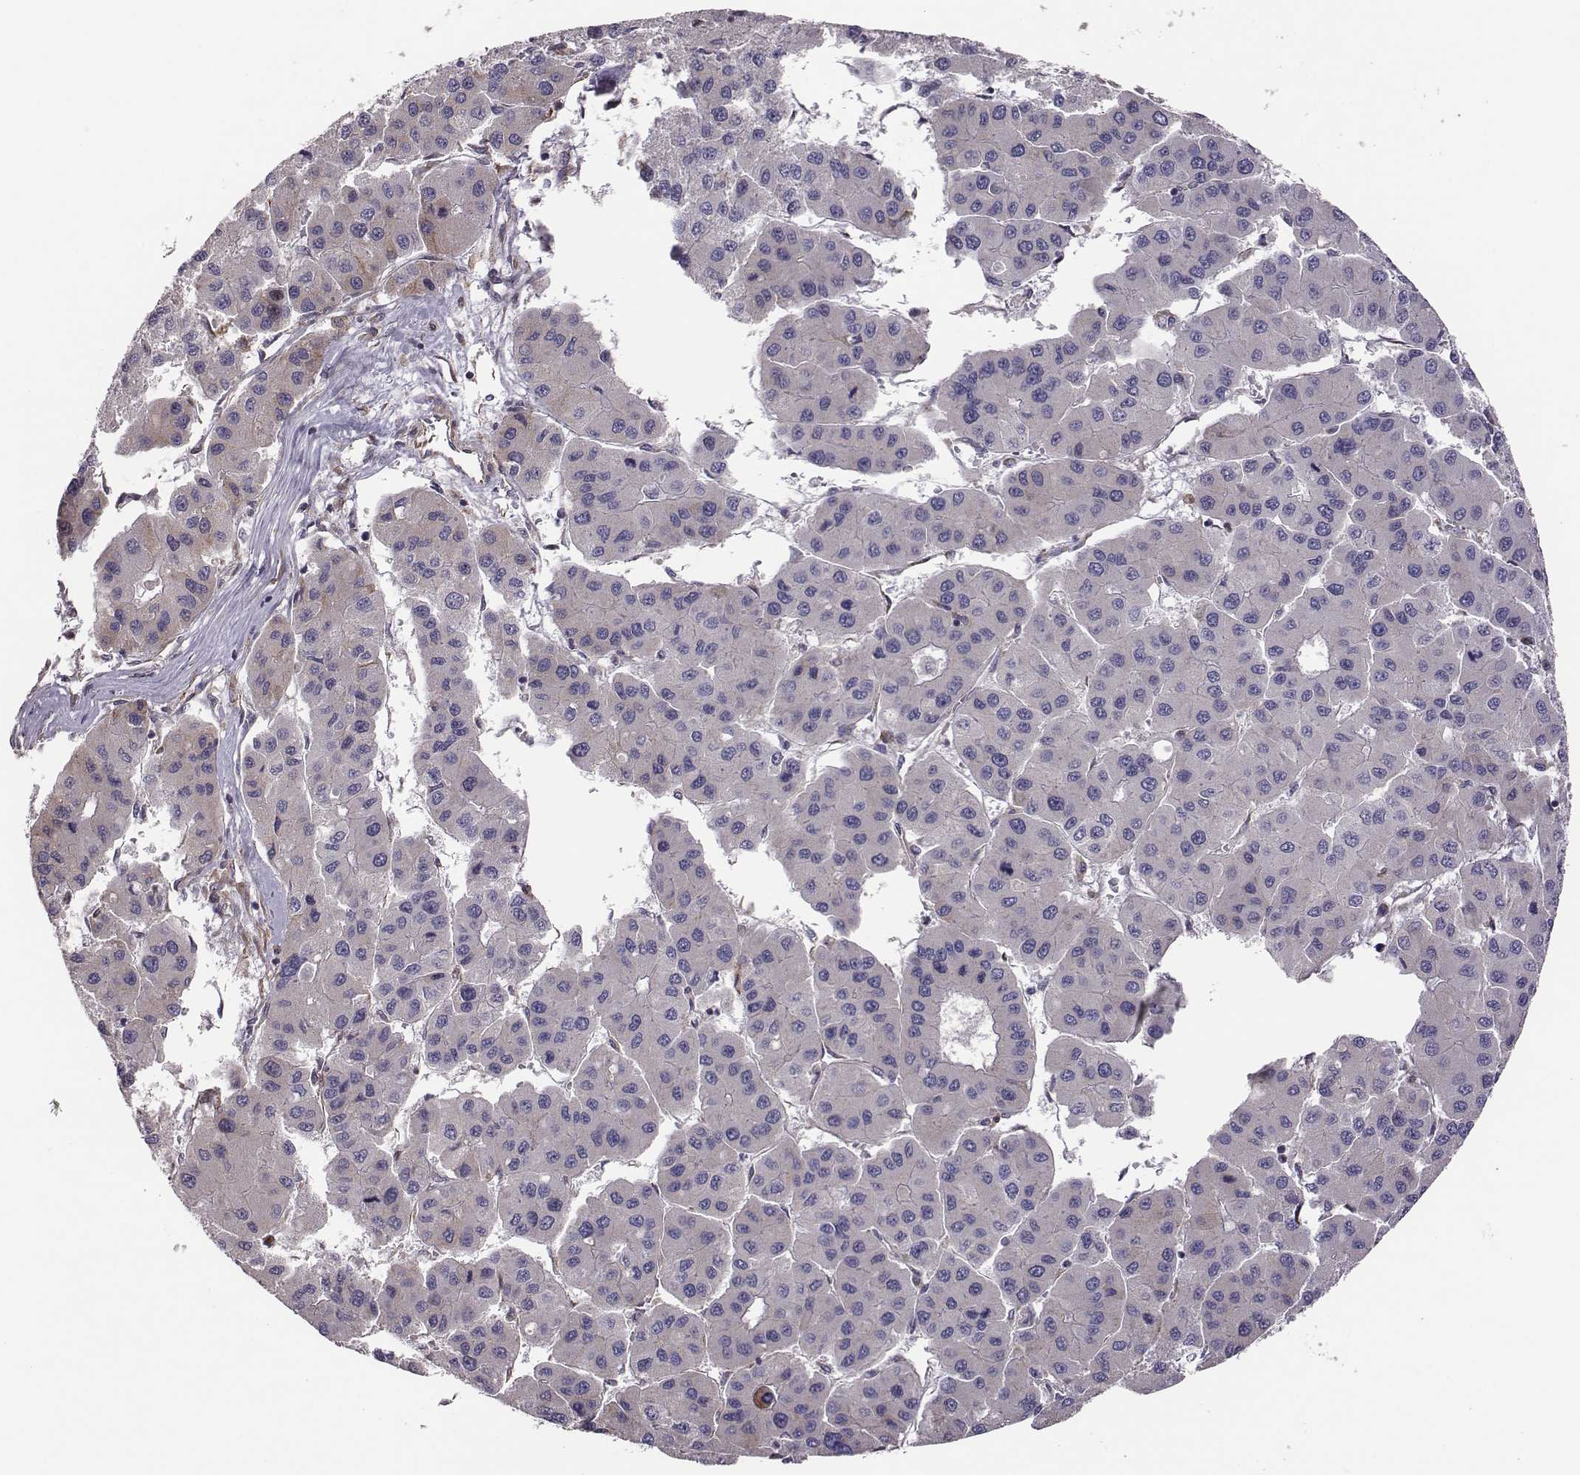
{"staining": {"intensity": "negative", "quantity": "none", "location": "none"}, "tissue": "liver cancer", "cell_type": "Tumor cells", "image_type": "cancer", "snomed": [{"axis": "morphology", "description": "Carcinoma, Hepatocellular, NOS"}, {"axis": "topography", "description": "Liver"}], "caption": "IHC of hepatocellular carcinoma (liver) reveals no expression in tumor cells. The staining was performed using DAB to visualize the protein expression in brown, while the nuclei were stained in blue with hematoxylin (Magnification: 20x).", "gene": "SELENOI", "patient": {"sex": "male", "age": 73}}